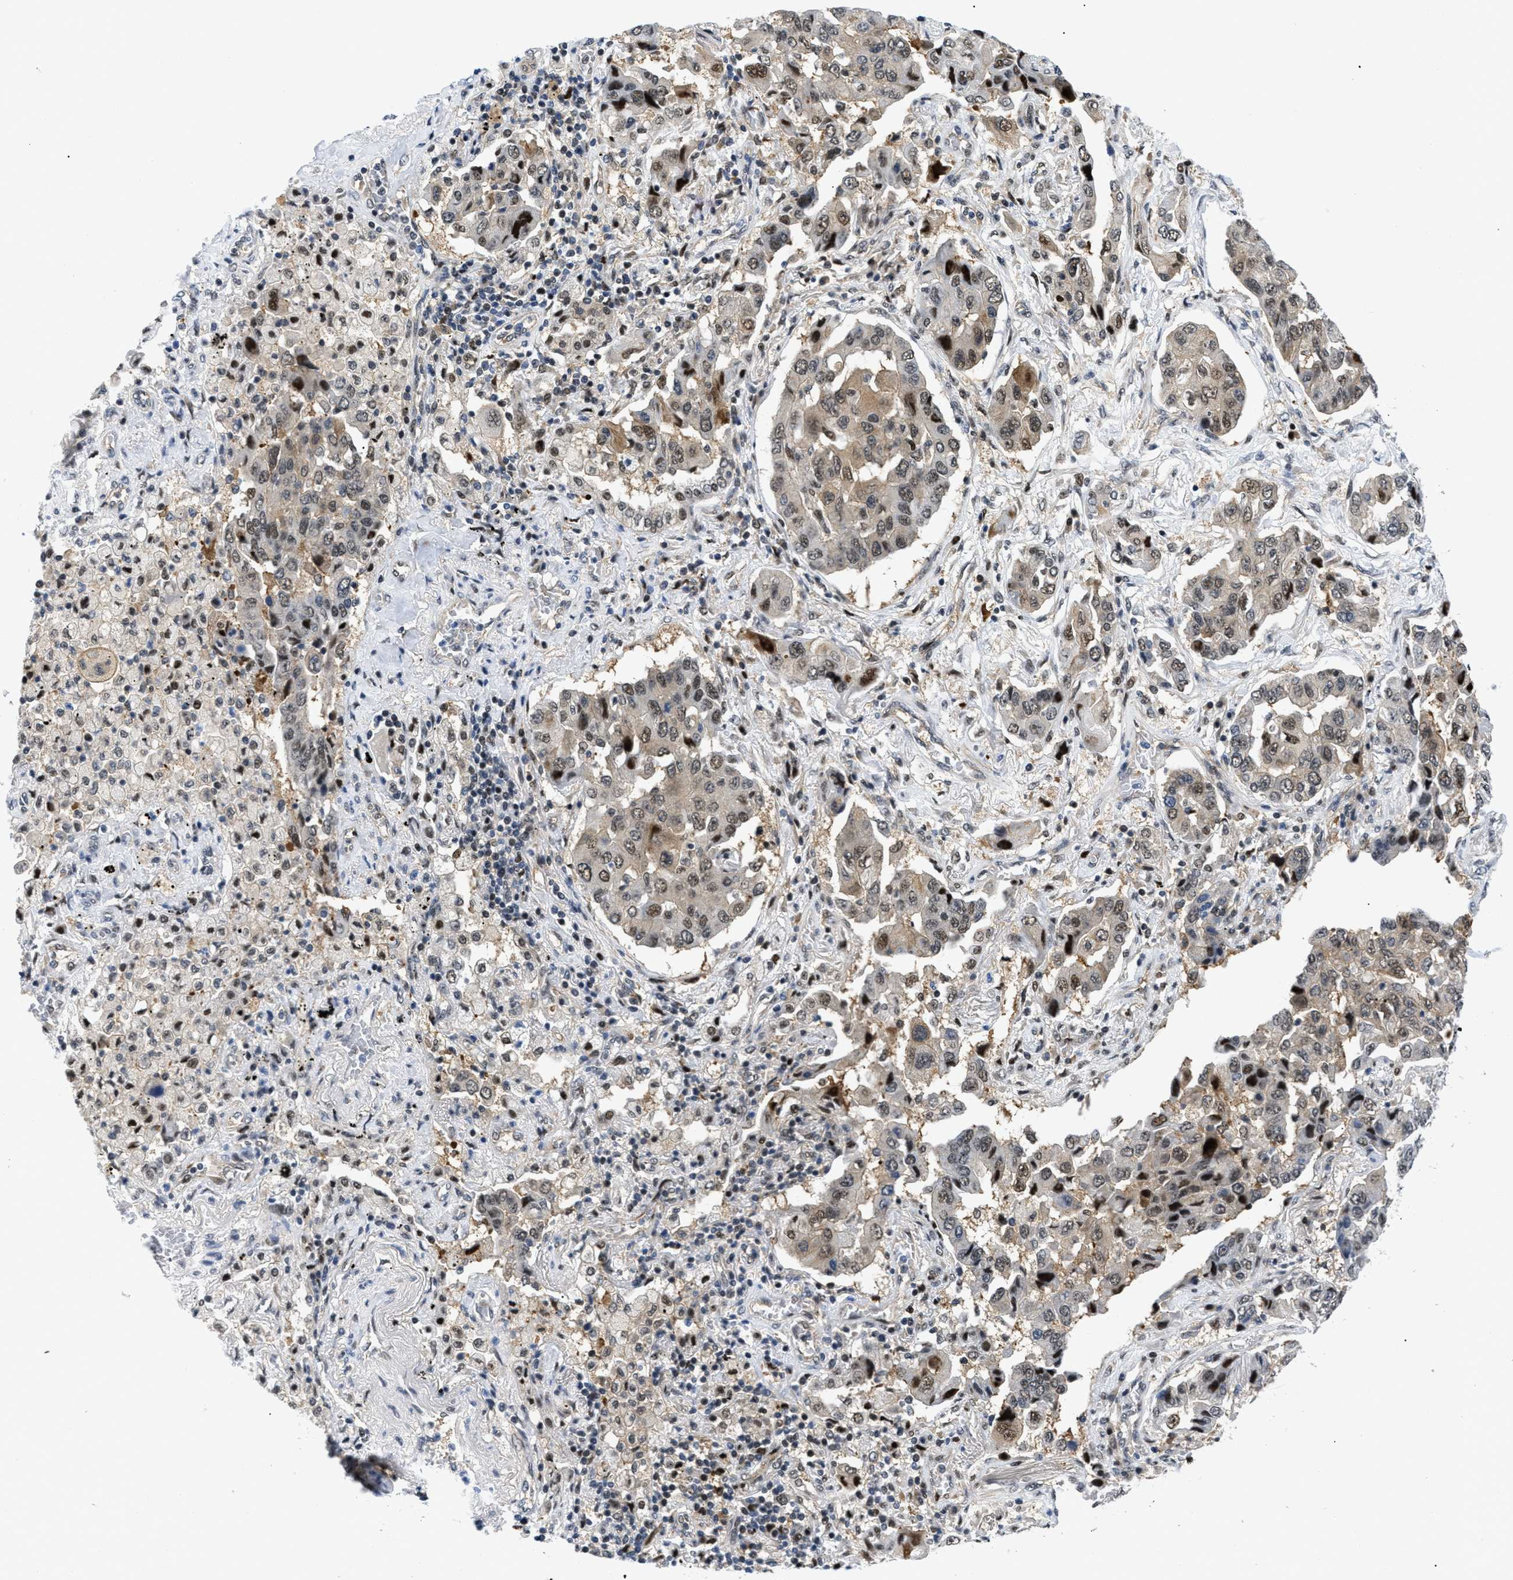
{"staining": {"intensity": "weak", "quantity": ">75%", "location": "cytoplasmic/membranous,nuclear"}, "tissue": "lung cancer", "cell_type": "Tumor cells", "image_type": "cancer", "snomed": [{"axis": "morphology", "description": "Adenocarcinoma, NOS"}, {"axis": "topography", "description": "Lung"}], "caption": "Lung adenocarcinoma stained with a protein marker exhibits weak staining in tumor cells.", "gene": "SLC29A2", "patient": {"sex": "female", "age": 65}}